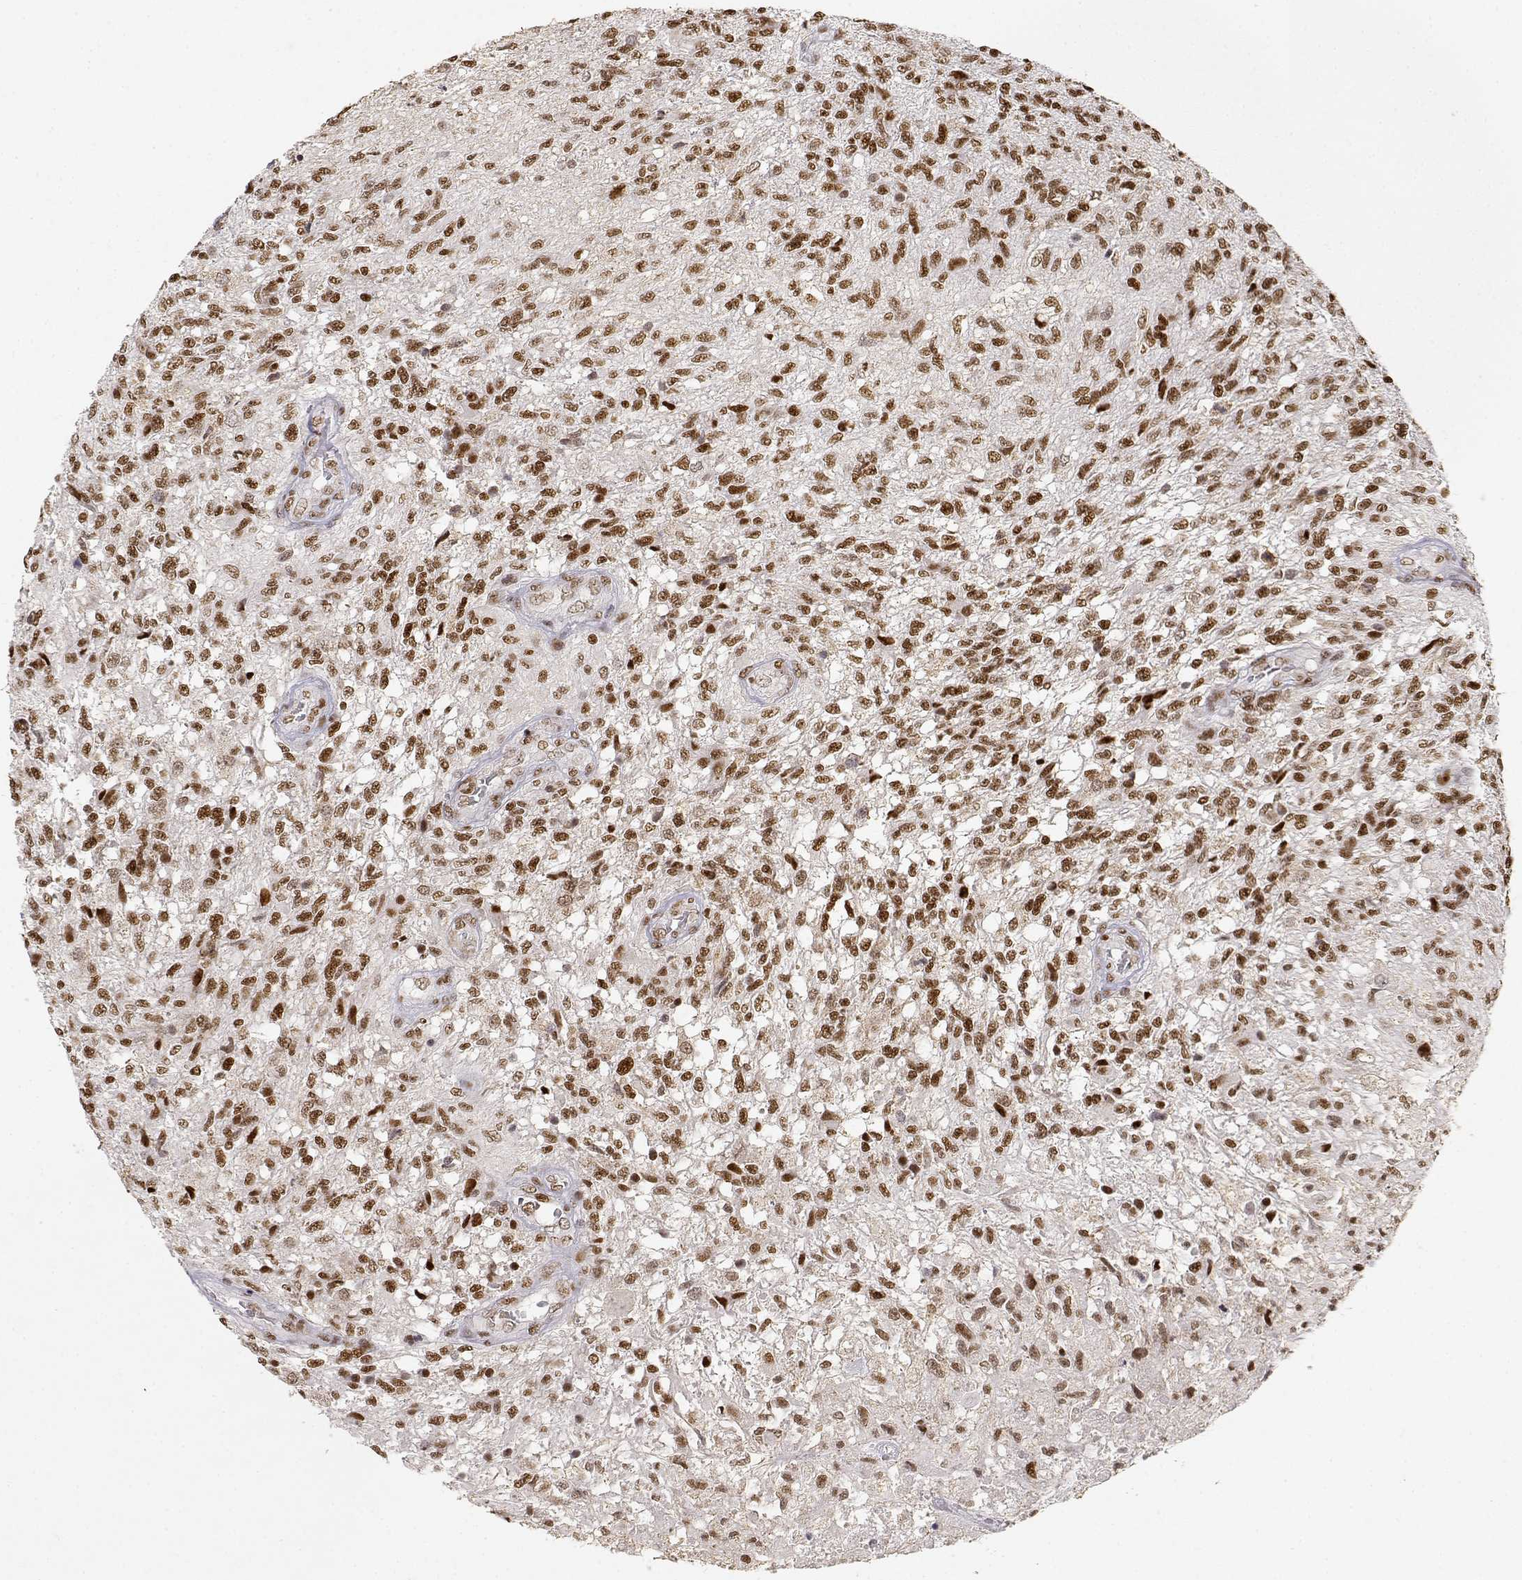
{"staining": {"intensity": "moderate", "quantity": ">75%", "location": "nuclear"}, "tissue": "glioma", "cell_type": "Tumor cells", "image_type": "cancer", "snomed": [{"axis": "morphology", "description": "Glioma, malignant, High grade"}, {"axis": "topography", "description": "Brain"}], "caption": "Brown immunohistochemical staining in human high-grade glioma (malignant) exhibits moderate nuclear staining in about >75% of tumor cells. (brown staining indicates protein expression, while blue staining denotes nuclei).", "gene": "RSF1", "patient": {"sex": "male", "age": 56}}